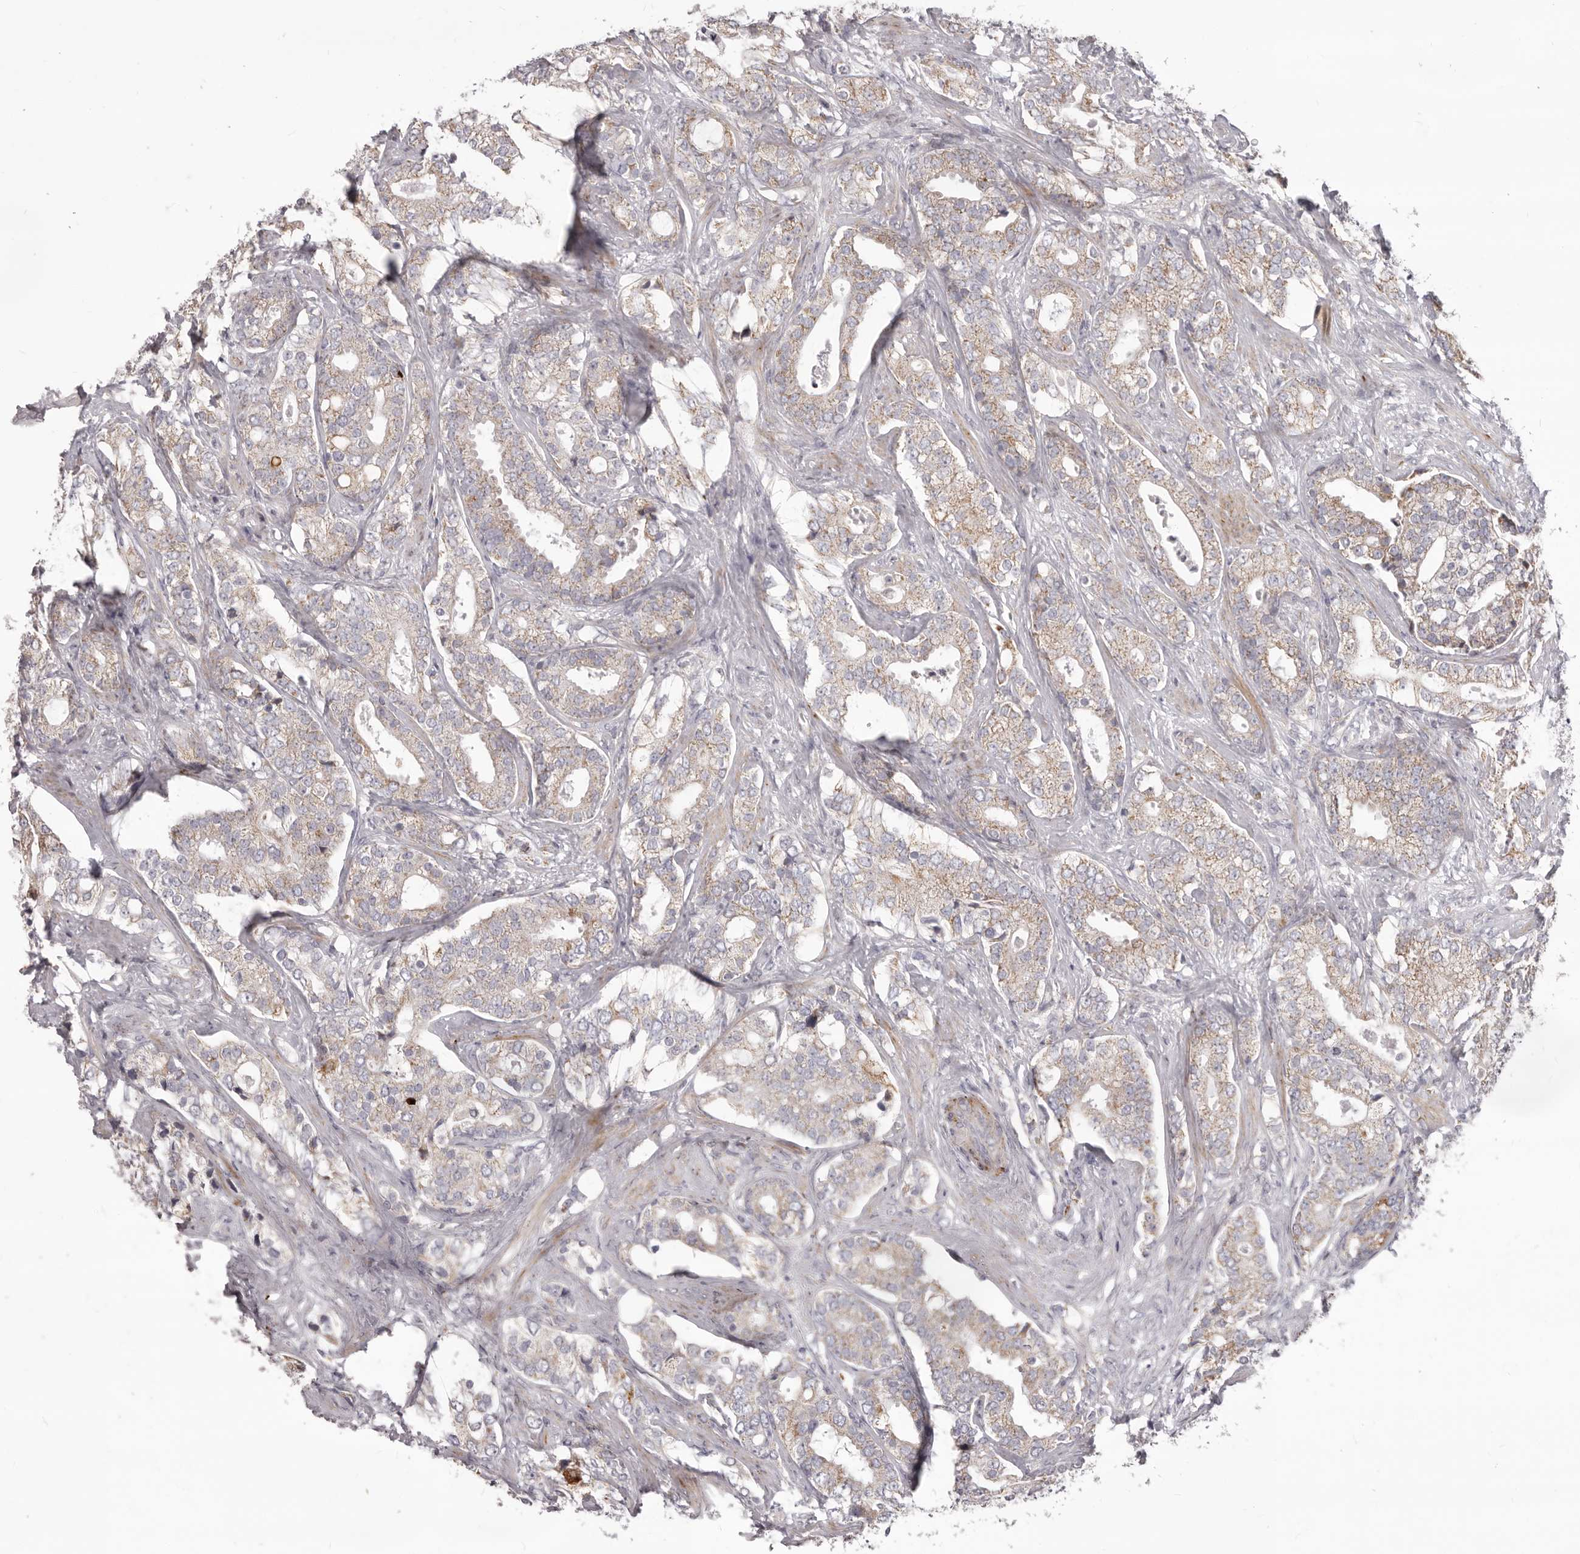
{"staining": {"intensity": "moderate", "quantity": "25%-75%", "location": "cytoplasmic/membranous"}, "tissue": "prostate cancer", "cell_type": "Tumor cells", "image_type": "cancer", "snomed": [{"axis": "morphology", "description": "Adenocarcinoma, High grade"}, {"axis": "topography", "description": "Prostate and seminal vesicle, NOS"}], "caption": "Moderate cytoplasmic/membranous expression is present in approximately 25%-75% of tumor cells in prostate adenocarcinoma (high-grade). (IHC, brightfield microscopy, high magnification).", "gene": "PRMT2", "patient": {"sex": "male", "age": 67}}